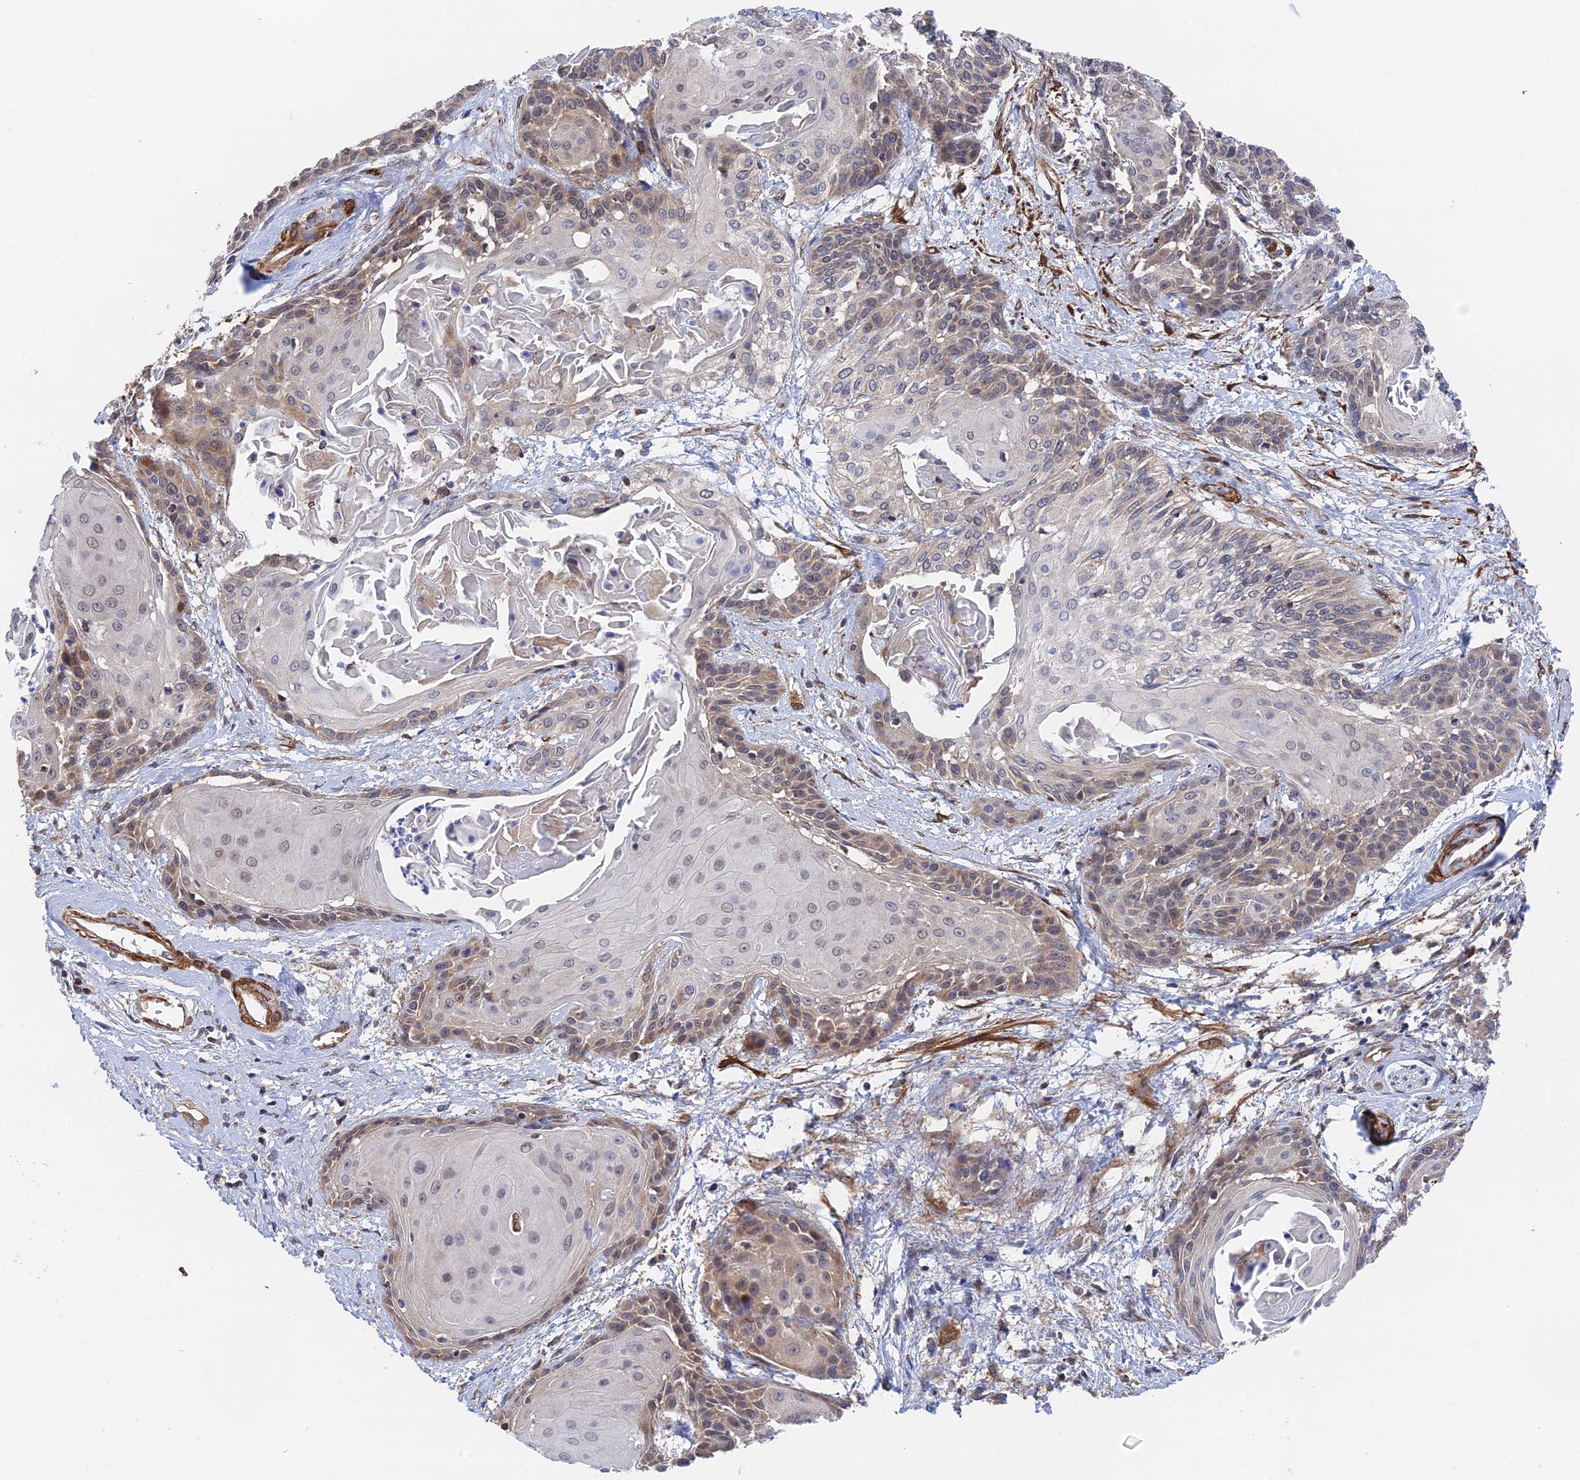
{"staining": {"intensity": "weak", "quantity": "<25%", "location": "cytoplasmic/membranous"}, "tissue": "cervical cancer", "cell_type": "Tumor cells", "image_type": "cancer", "snomed": [{"axis": "morphology", "description": "Squamous cell carcinoma, NOS"}, {"axis": "topography", "description": "Cervix"}], "caption": "This image is of cervical cancer stained with immunohistochemistry to label a protein in brown with the nuclei are counter-stained blue. There is no positivity in tumor cells.", "gene": "ZNF320", "patient": {"sex": "female", "age": 57}}